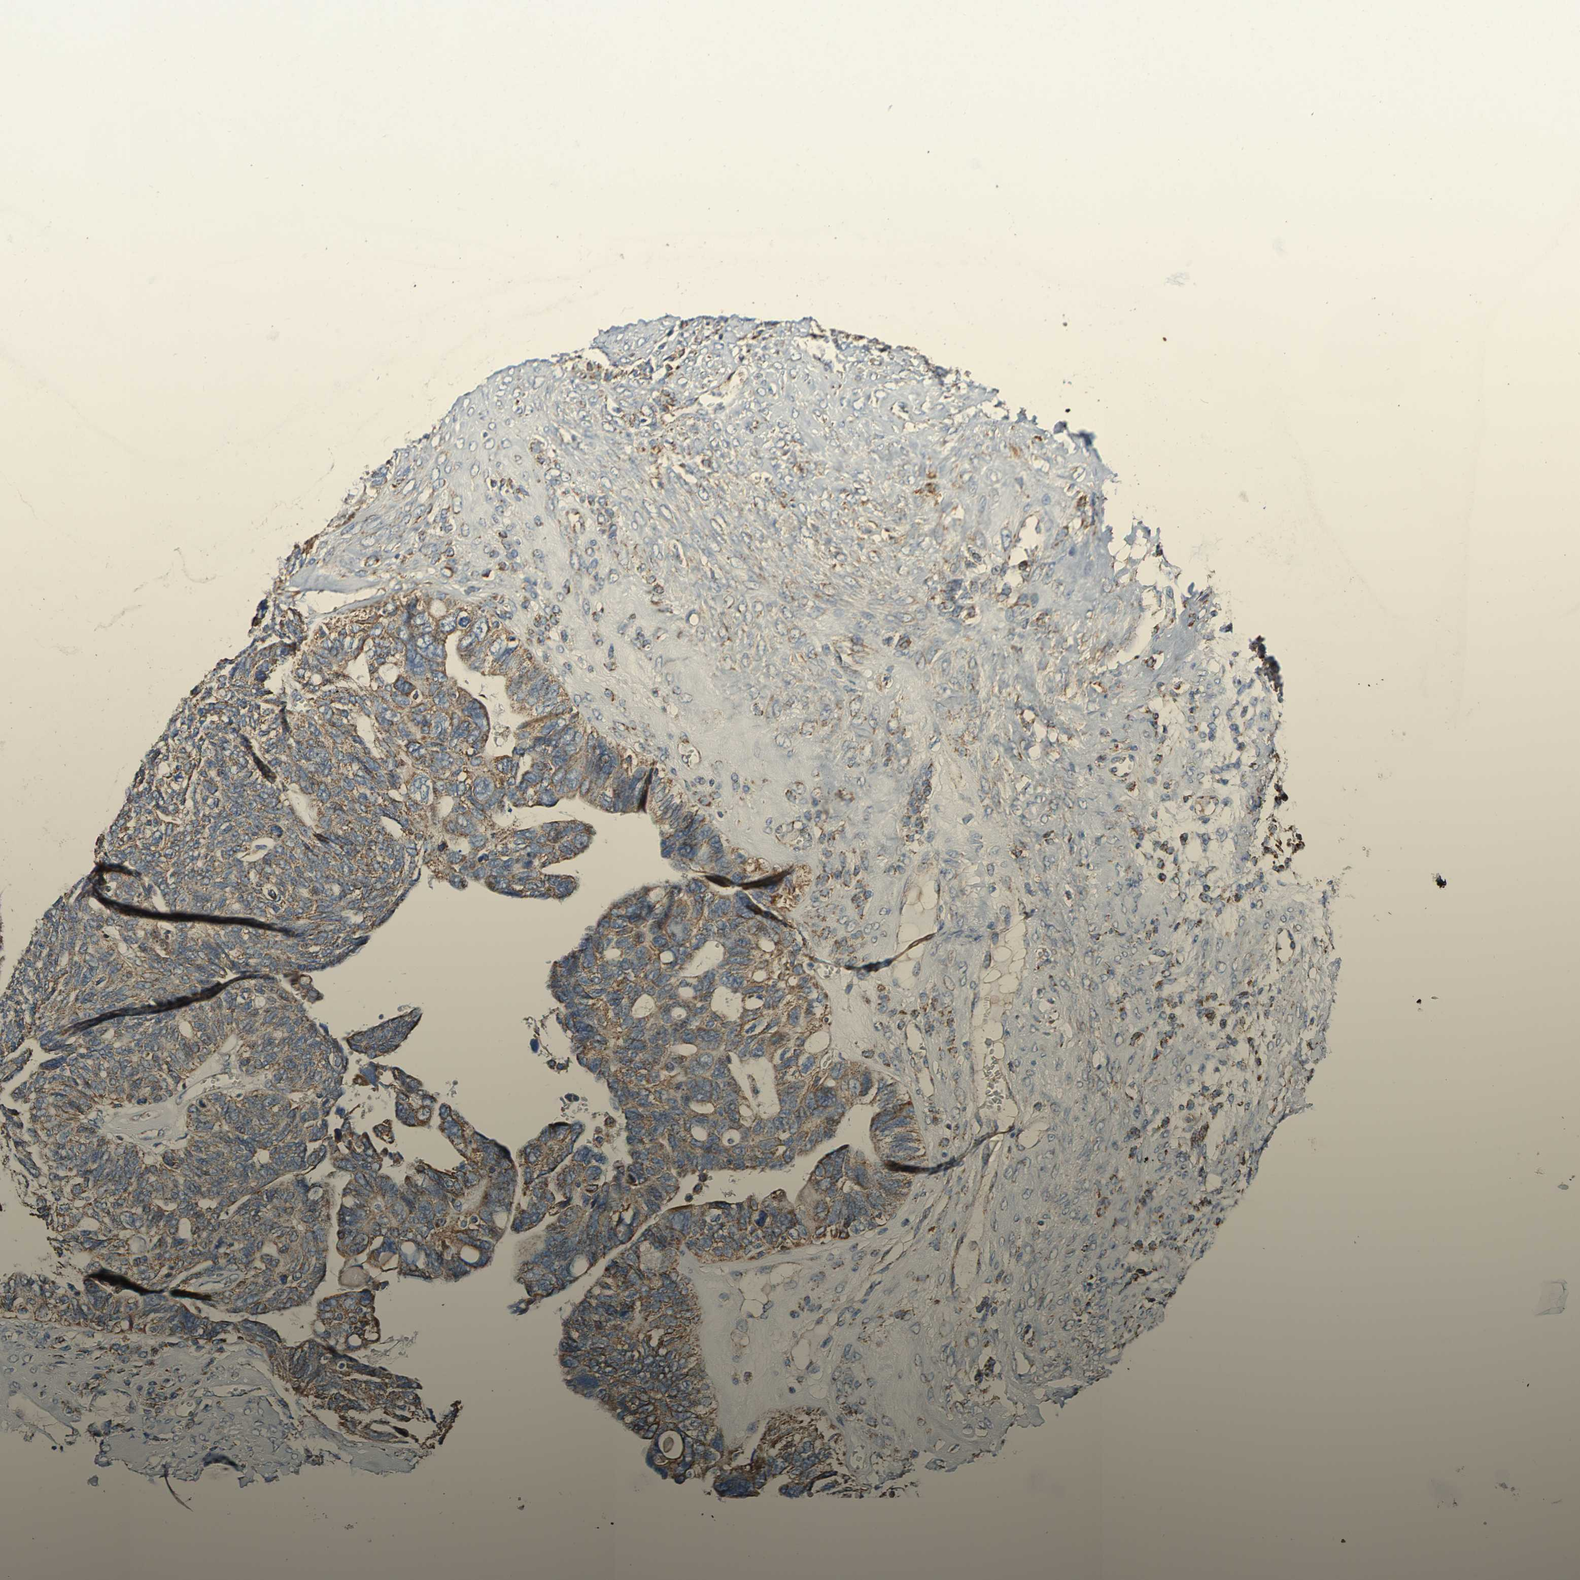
{"staining": {"intensity": "moderate", "quantity": ">75%", "location": "cytoplasmic/membranous"}, "tissue": "ovarian cancer", "cell_type": "Tumor cells", "image_type": "cancer", "snomed": [{"axis": "morphology", "description": "Cystadenocarcinoma, serous, NOS"}, {"axis": "topography", "description": "Ovary"}], "caption": "Ovarian cancer (serous cystadenocarcinoma) was stained to show a protein in brown. There is medium levels of moderate cytoplasmic/membranous staining in approximately >75% of tumor cells.", "gene": "IL18R1", "patient": {"sex": "female", "age": 79}}